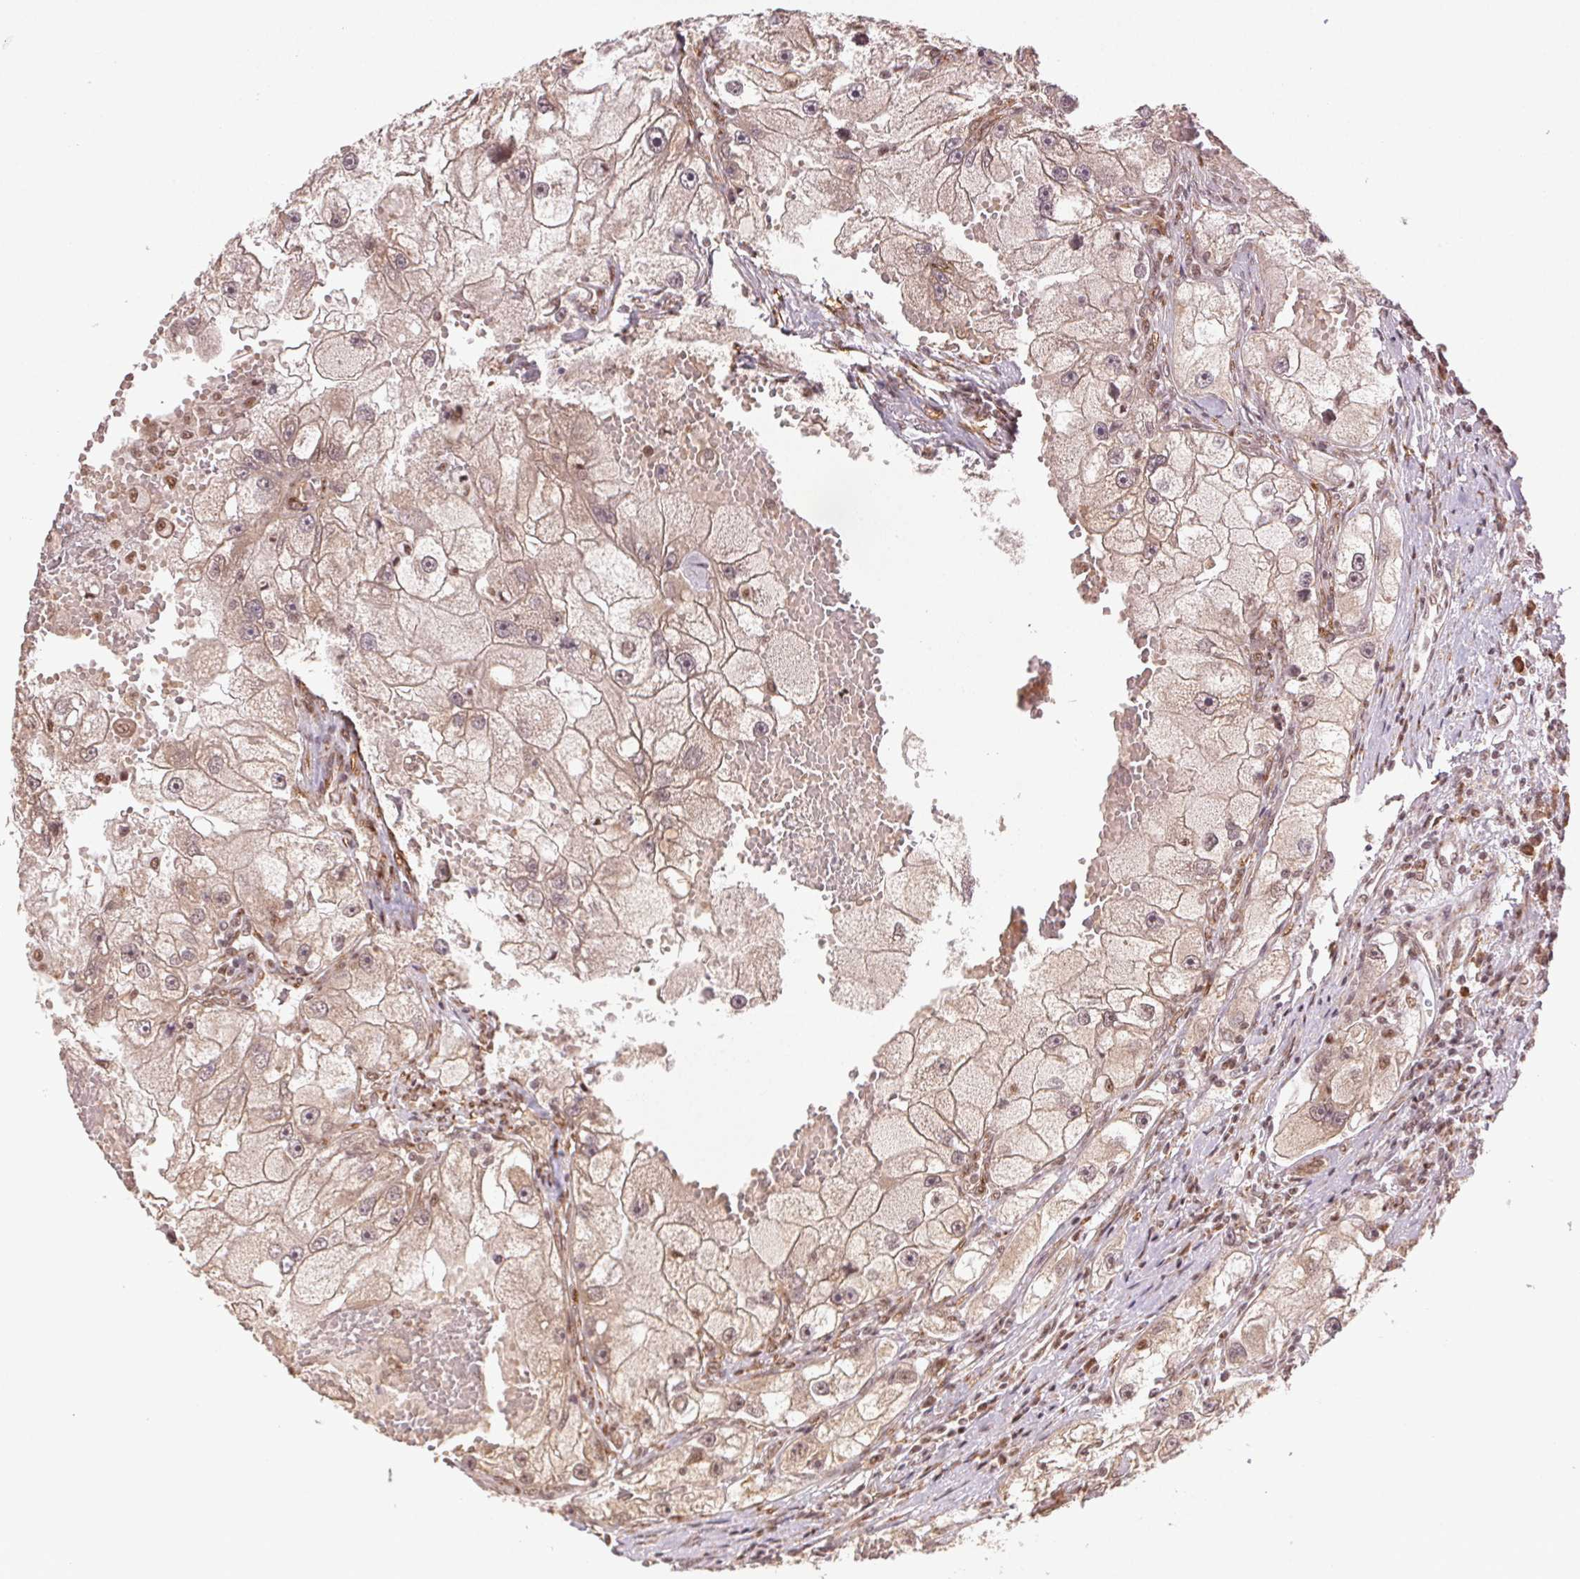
{"staining": {"intensity": "weak", "quantity": ">75%", "location": "cytoplasmic/membranous"}, "tissue": "renal cancer", "cell_type": "Tumor cells", "image_type": "cancer", "snomed": [{"axis": "morphology", "description": "Adenocarcinoma, NOS"}, {"axis": "topography", "description": "Kidney"}], "caption": "Immunohistochemical staining of adenocarcinoma (renal) displays low levels of weak cytoplasmic/membranous protein positivity in about >75% of tumor cells. (Stains: DAB (3,3'-diaminobenzidine) in brown, nuclei in blue, Microscopy: brightfield microscopy at high magnification).", "gene": "TREML4", "patient": {"sex": "male", "age": 63}}